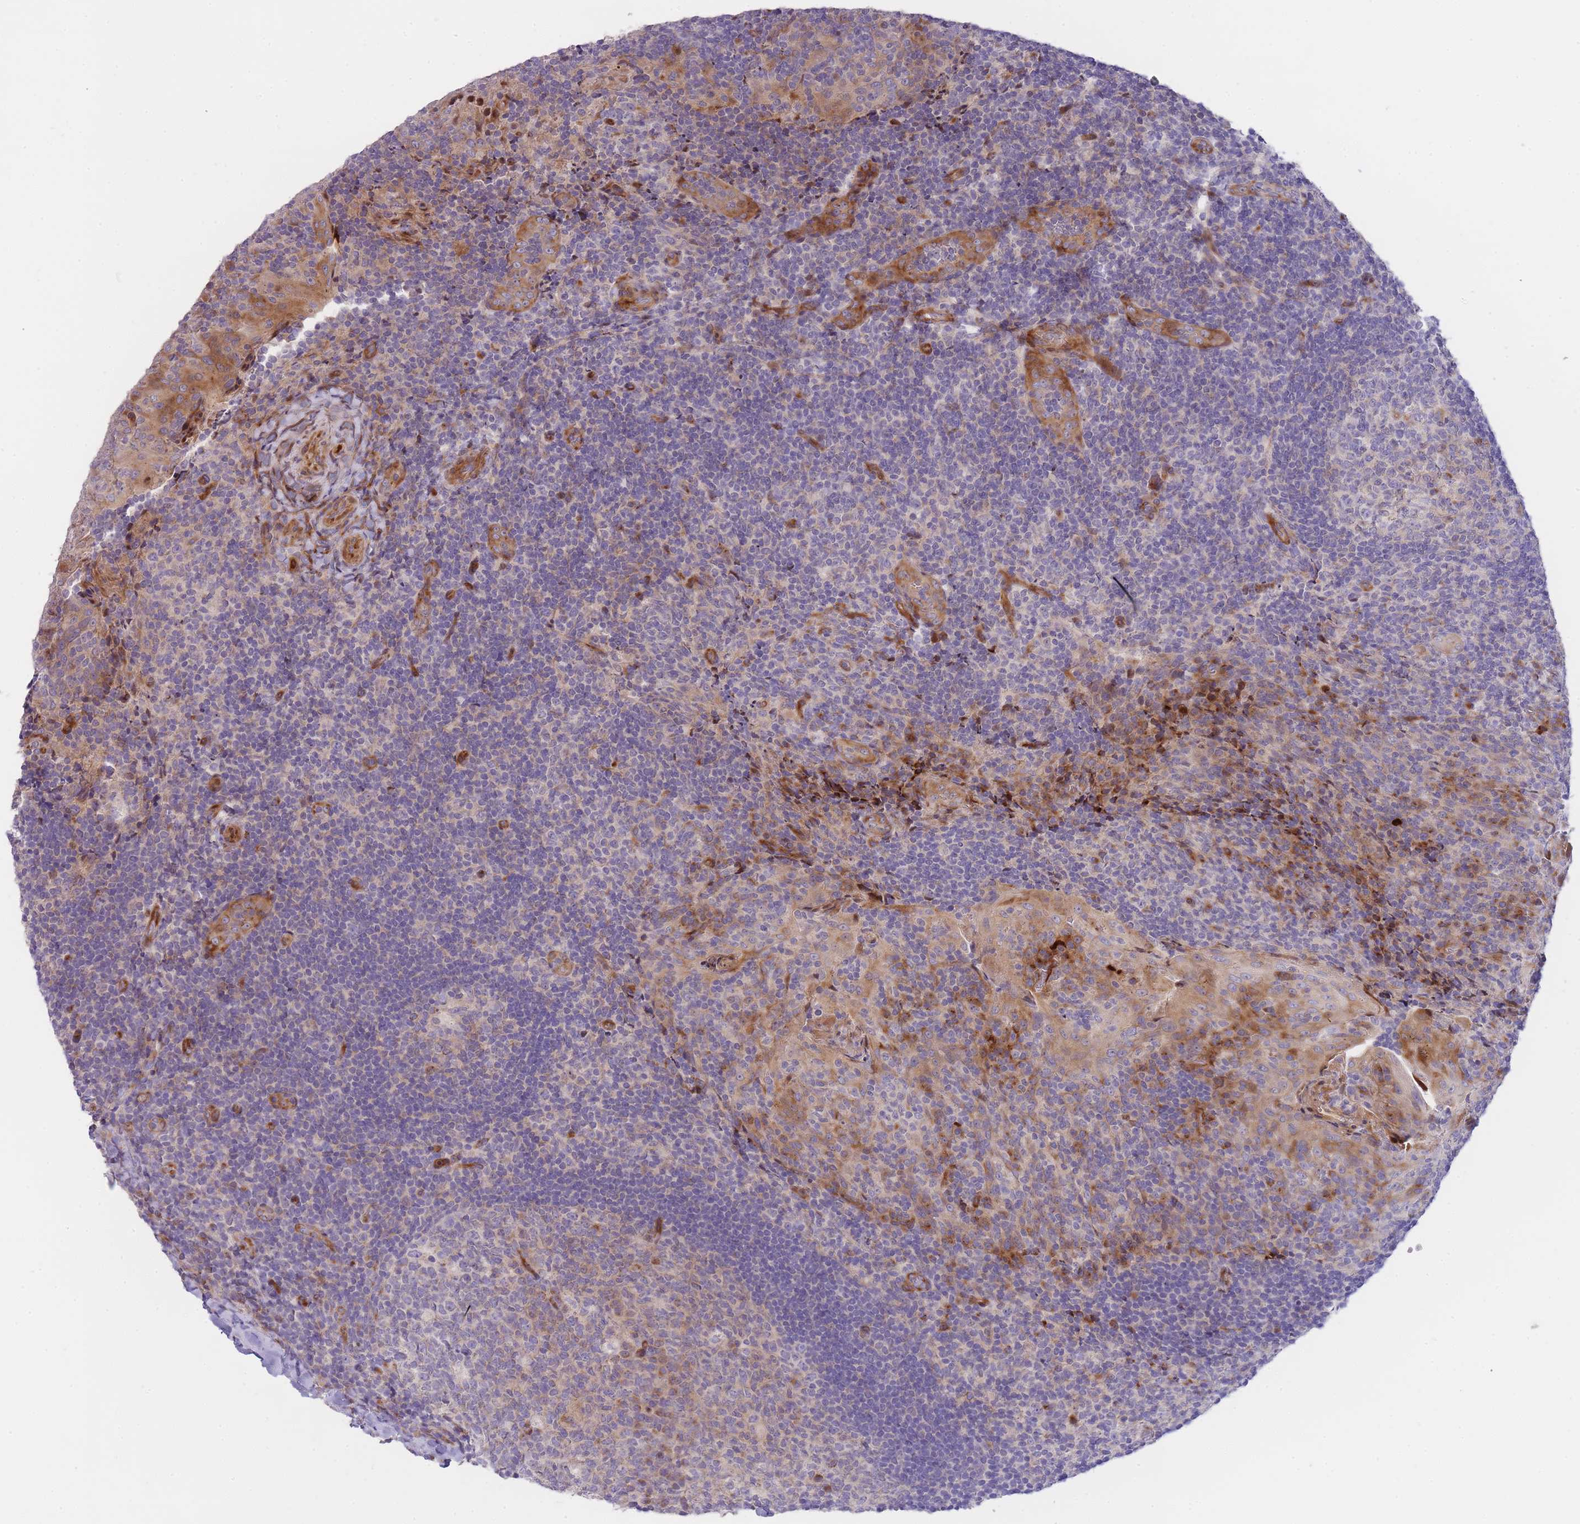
{"staining": {"intensity": "negative", "quantity": "none", "location": "none"}, "tissue": "tonsil", "cell_type": "Germinal center cells", "image_type": "normal", "snomed": [{"axis": "morphology", "description": "Normal tissue, NOS"}, {"axis": "topography", "description": "Tonsil"}], "caption": "This is an IHC micrograph of unremarkable tonsil. There is no staining in germinal center cells.", "gene": "ATP5MC2", "patient": {"sex": "male", "age": 17}}